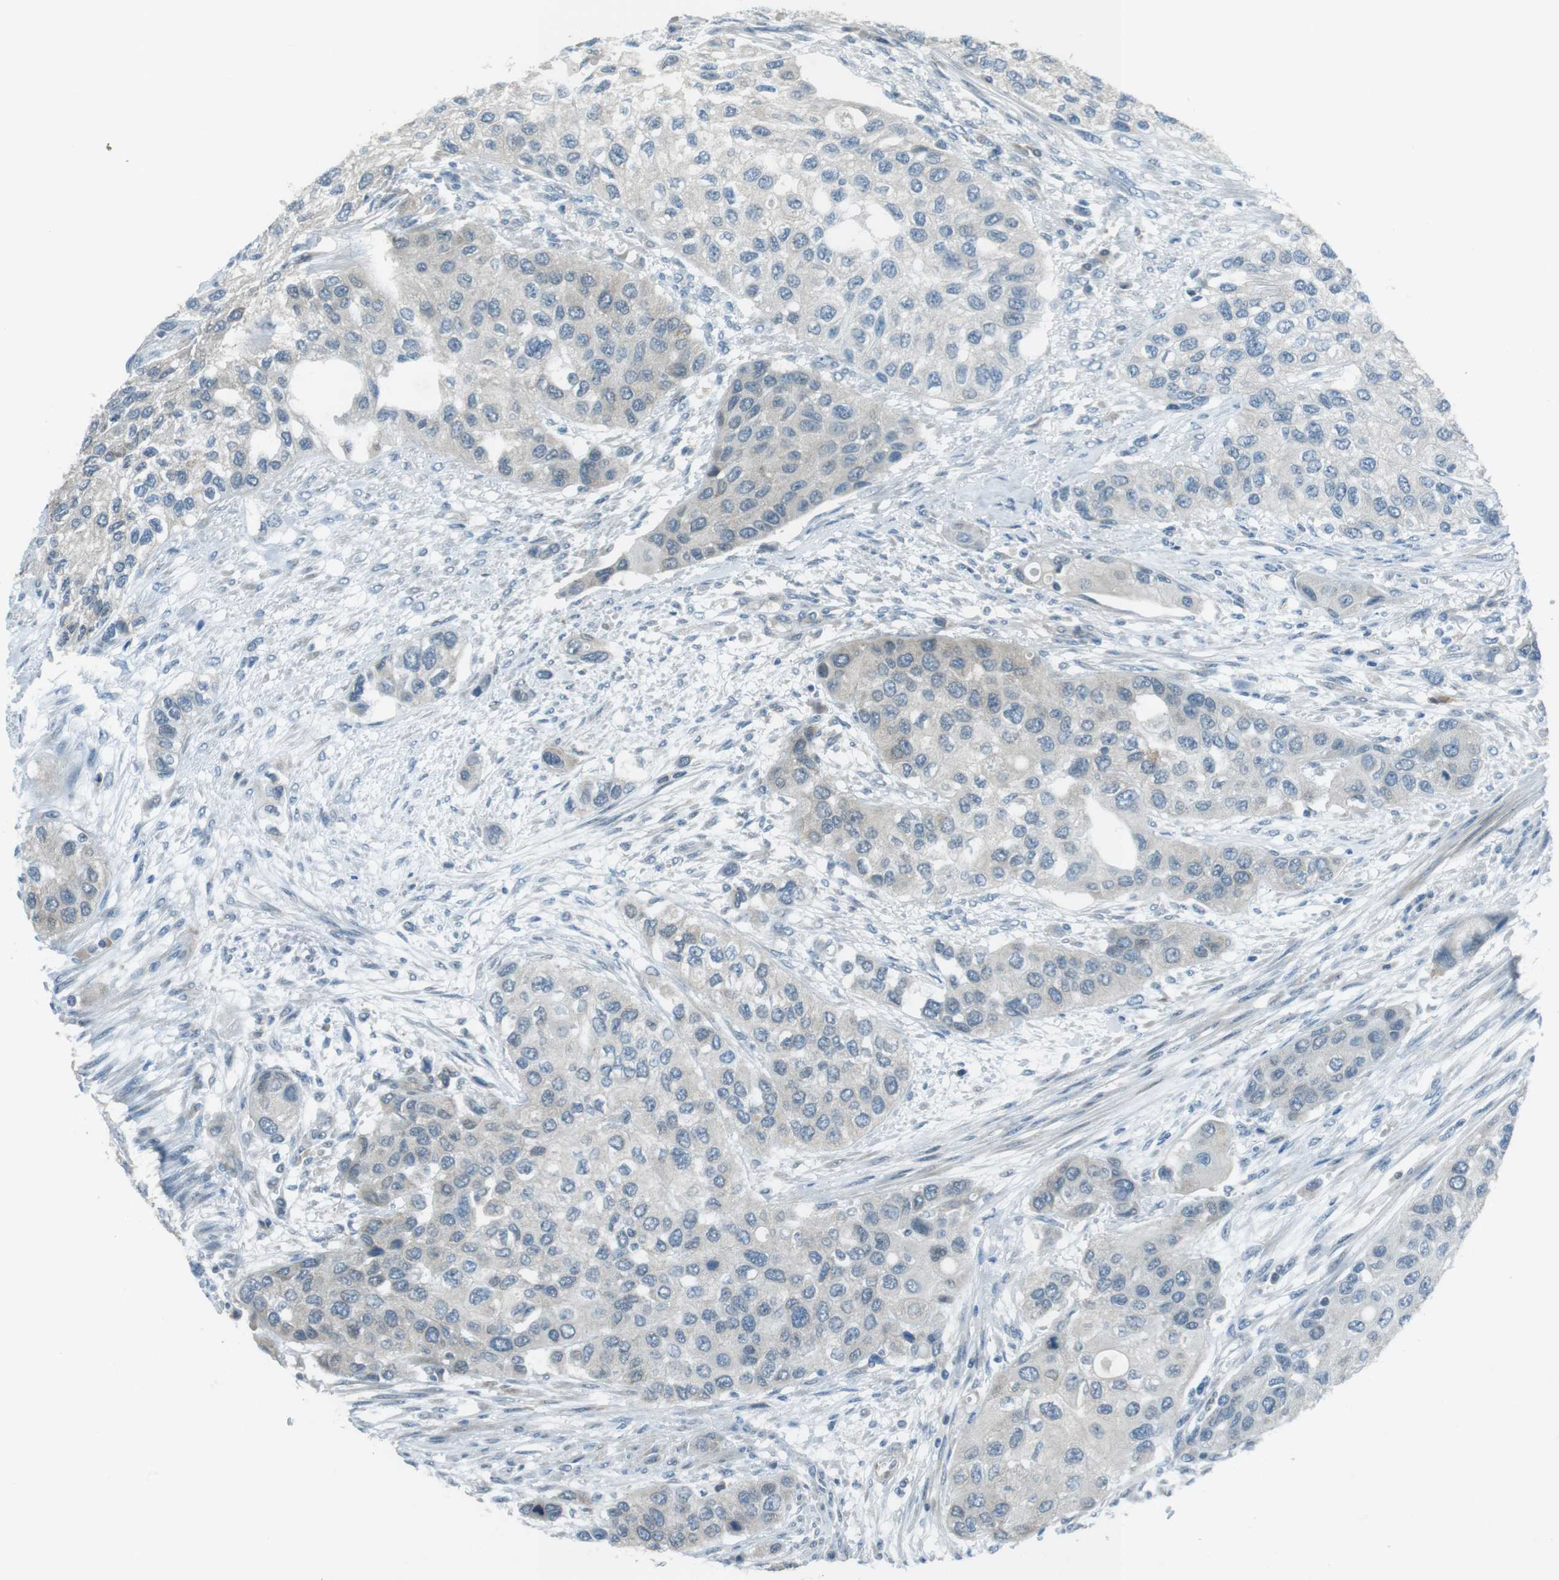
{"staining": {"intensity": "negative", "quantity": "none", "location": "none"}, "tissue": "urothelial cancer", "cell_type": "Tumor cells", "image_type": "cancer", "snomed": [{"axis": "morphology", "description": "Urothelial carcinoma, High grade"}, {"axis": "topography", "description": "Urinary bladder"}], "caption": "A micrograph of human urothelial carcinoma (high-grade) is negative for staining in tumor cells. The staining is performed using DAB (3,3'-diaminobenzidine) brown chromogen with nuclei counter-stained in using hematoxylin.", "gene": "MFAP3", "patient": {"sex": "female", "age": 56}}